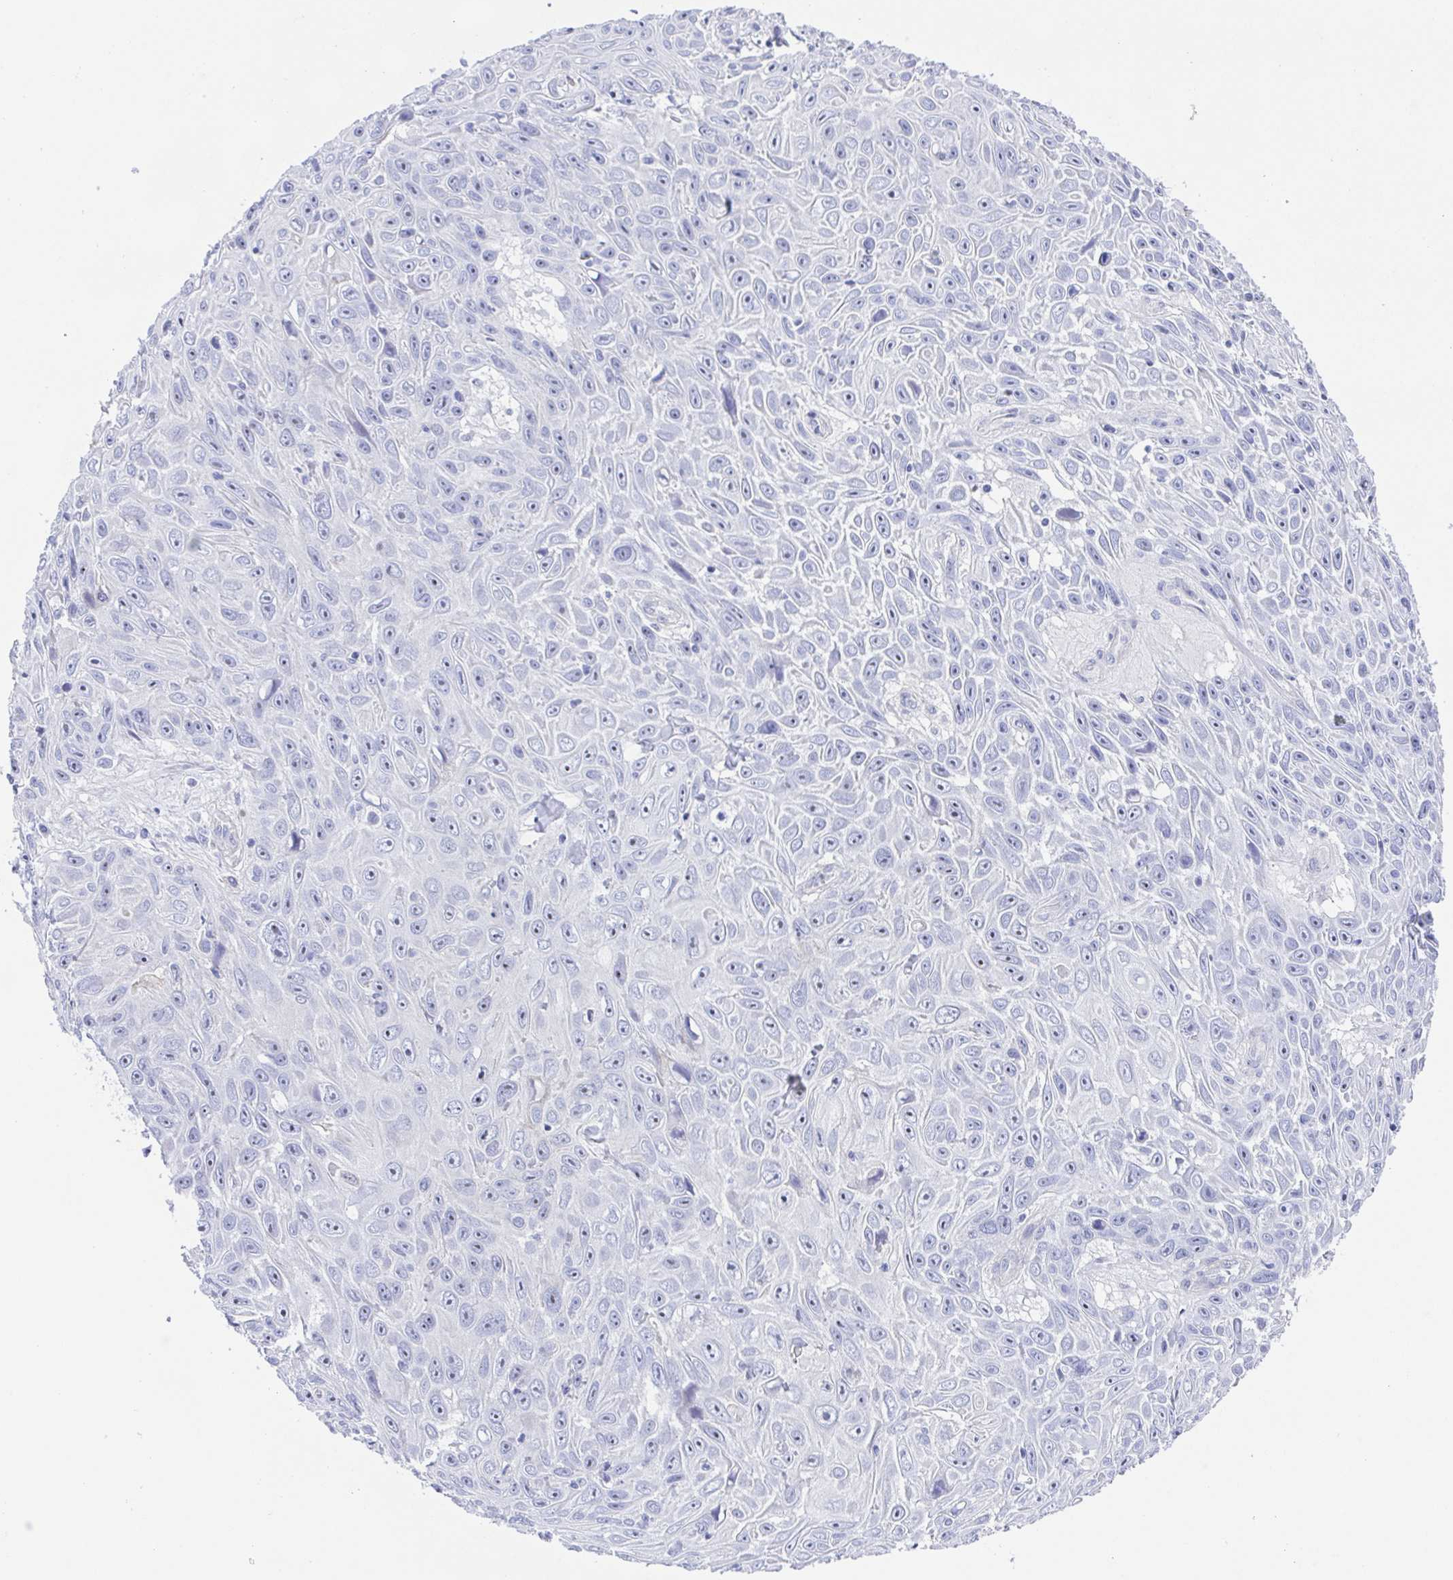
{"staining": {"intensity": "negative", "quantity": "none", "location": "none"}, "tissue": "skin cancer", "cell_type": "Tumor cells", "image_type": "cancer", "snomed": [{"axis": "morphology", "description": "Squamous cell carcinoma, NOS"}, {"axis": "topography", "description": "Skin"}], "caption": "High power microscopy histopathology image of an immunohistochemistry (IHC) histopathology image of skin cancer (squamous cell carcinoma), revealing no significant positivity in tumor cells.", "gene": "MUCL3", "patient": {"sex": "male", "age": 82}}